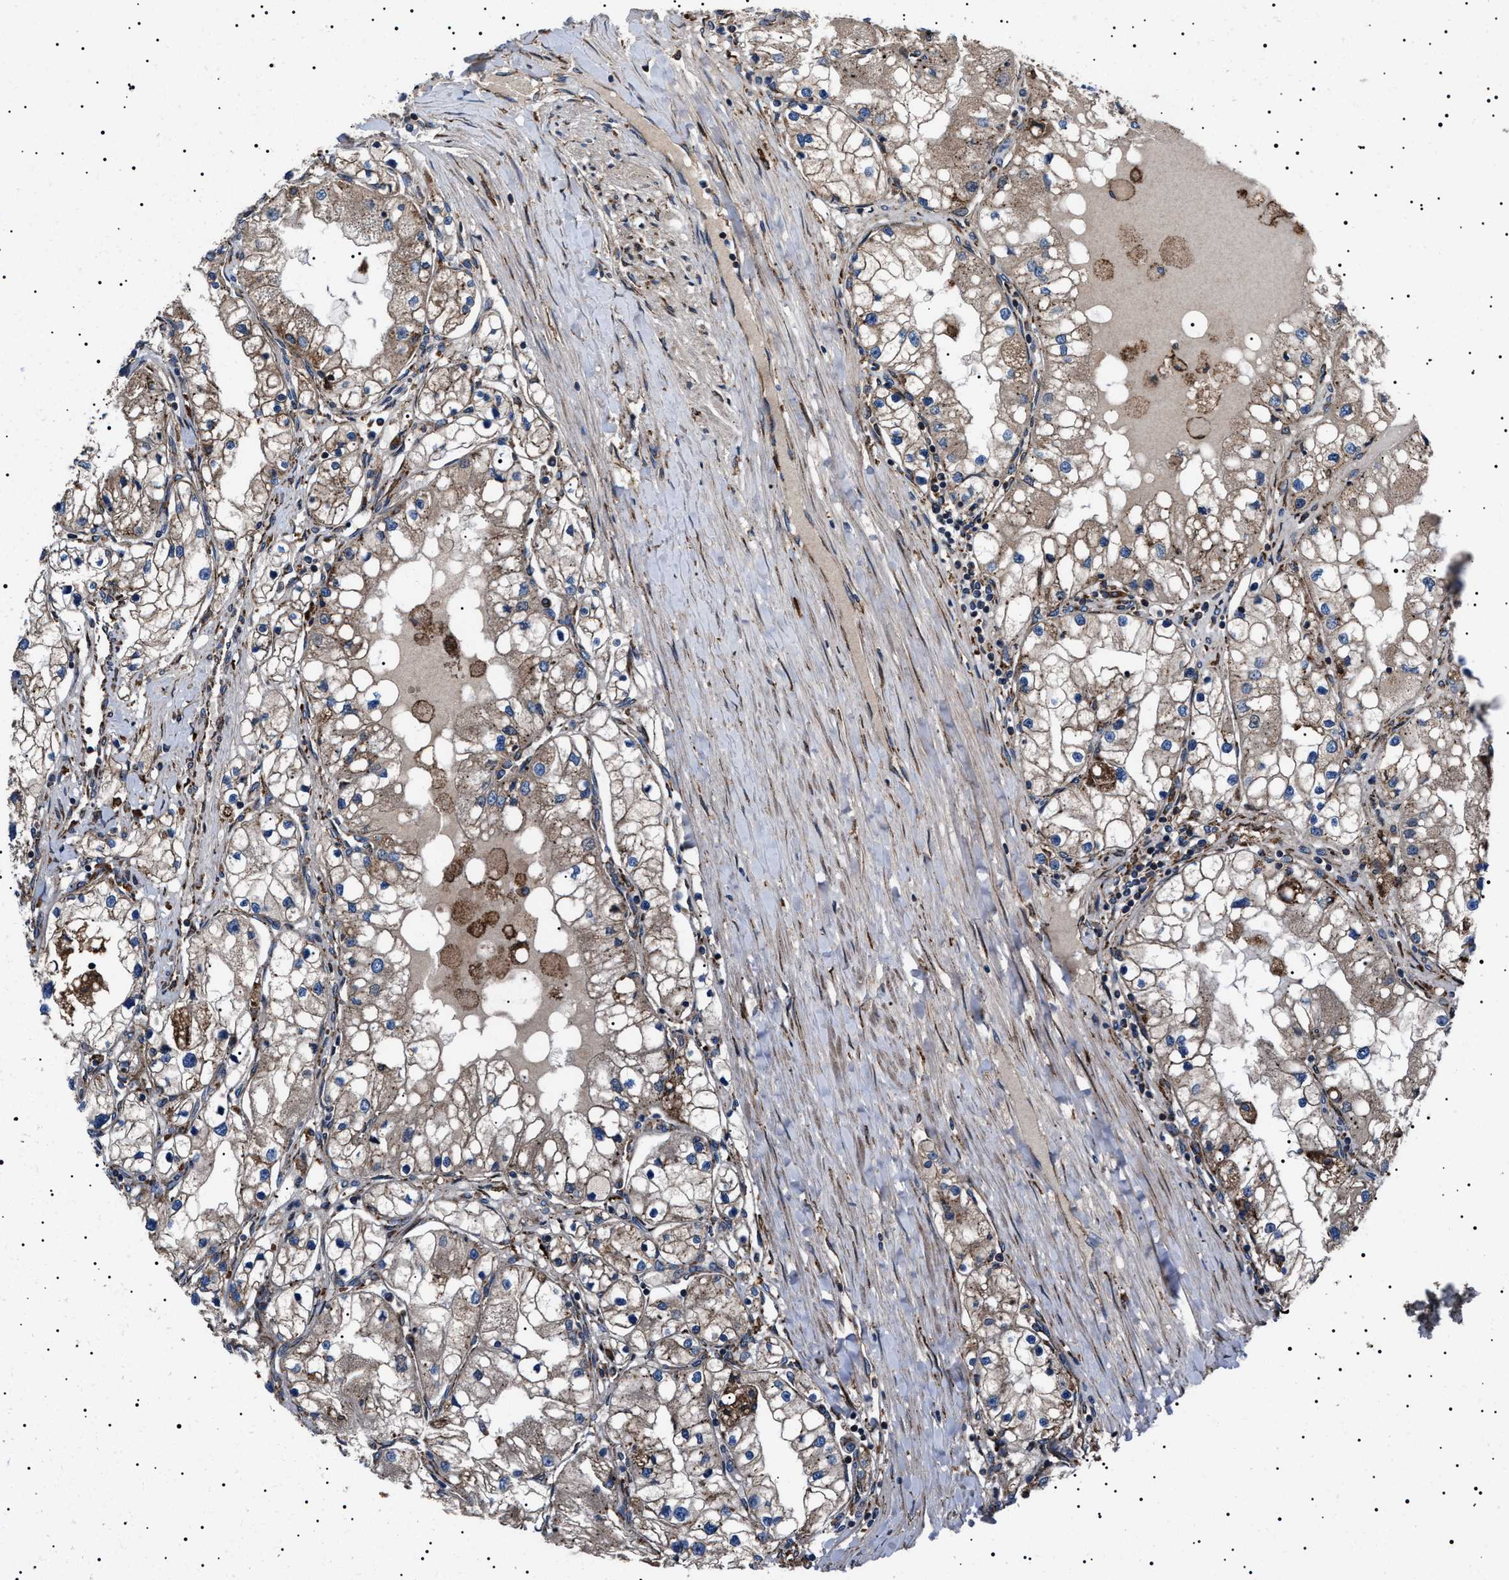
{"staining": {"intensity": "moderate", "quantity": "25%-75%", "location": "cytoplasmic/membranous"}, "tissue": "renal cancer", "cell_type": "Tumor cells", "image_type": "cancer", "snomed": [{"axis": "morphology", "description": "Adenocarcinoma, NOS"}, {"axis": "topography", "description": "Kidney"}], "caption": "Renal cancer (adenocarcinoma) was stained to show a protein in brown. There is medium levels of moderate cytoplasmic/membranous positivity in approximately 25%-75% of tumor cells.", "gene": "TOP1MT", "patient": {"sex": "male", "age": 68}}